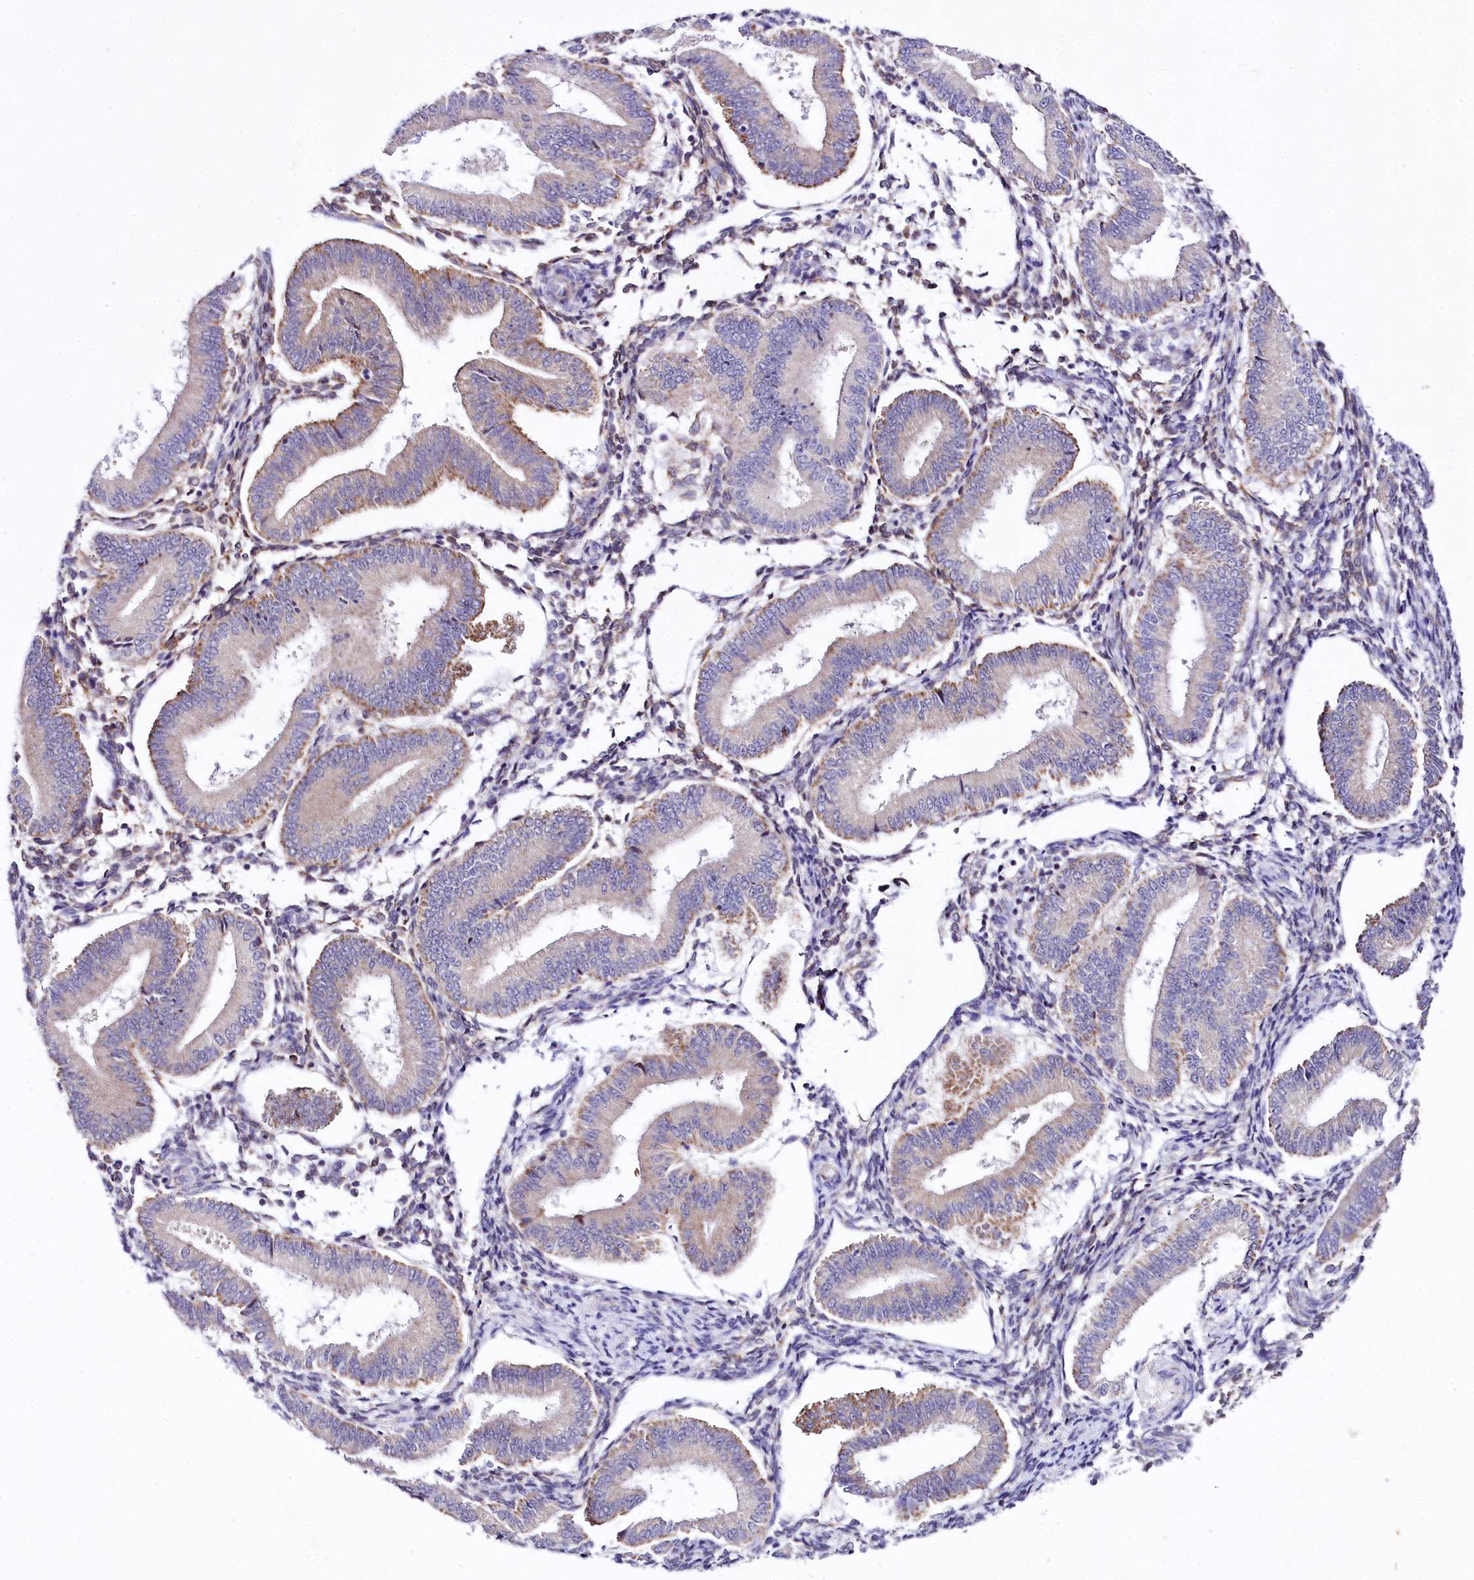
{"staining": {"intensity": "weak", "quantity": "<25%", "location": "cytoplasmic/membranous"}, "tissue": "endometrium", "cell_type": "Cells in endometrial stroma", "image_type": "normal", "snomed": [{"axis": "morphology", "description": "Normal tissue, NOS"}, {"axis": "topography", "description": "Endometrium"}], "caption": "Immunohistochemical staining of benign human endometrium displays no significant staining in cells in endometrial stroma.", "gene": "CEP295", "patient": {"sex": "female", "age": 39}}